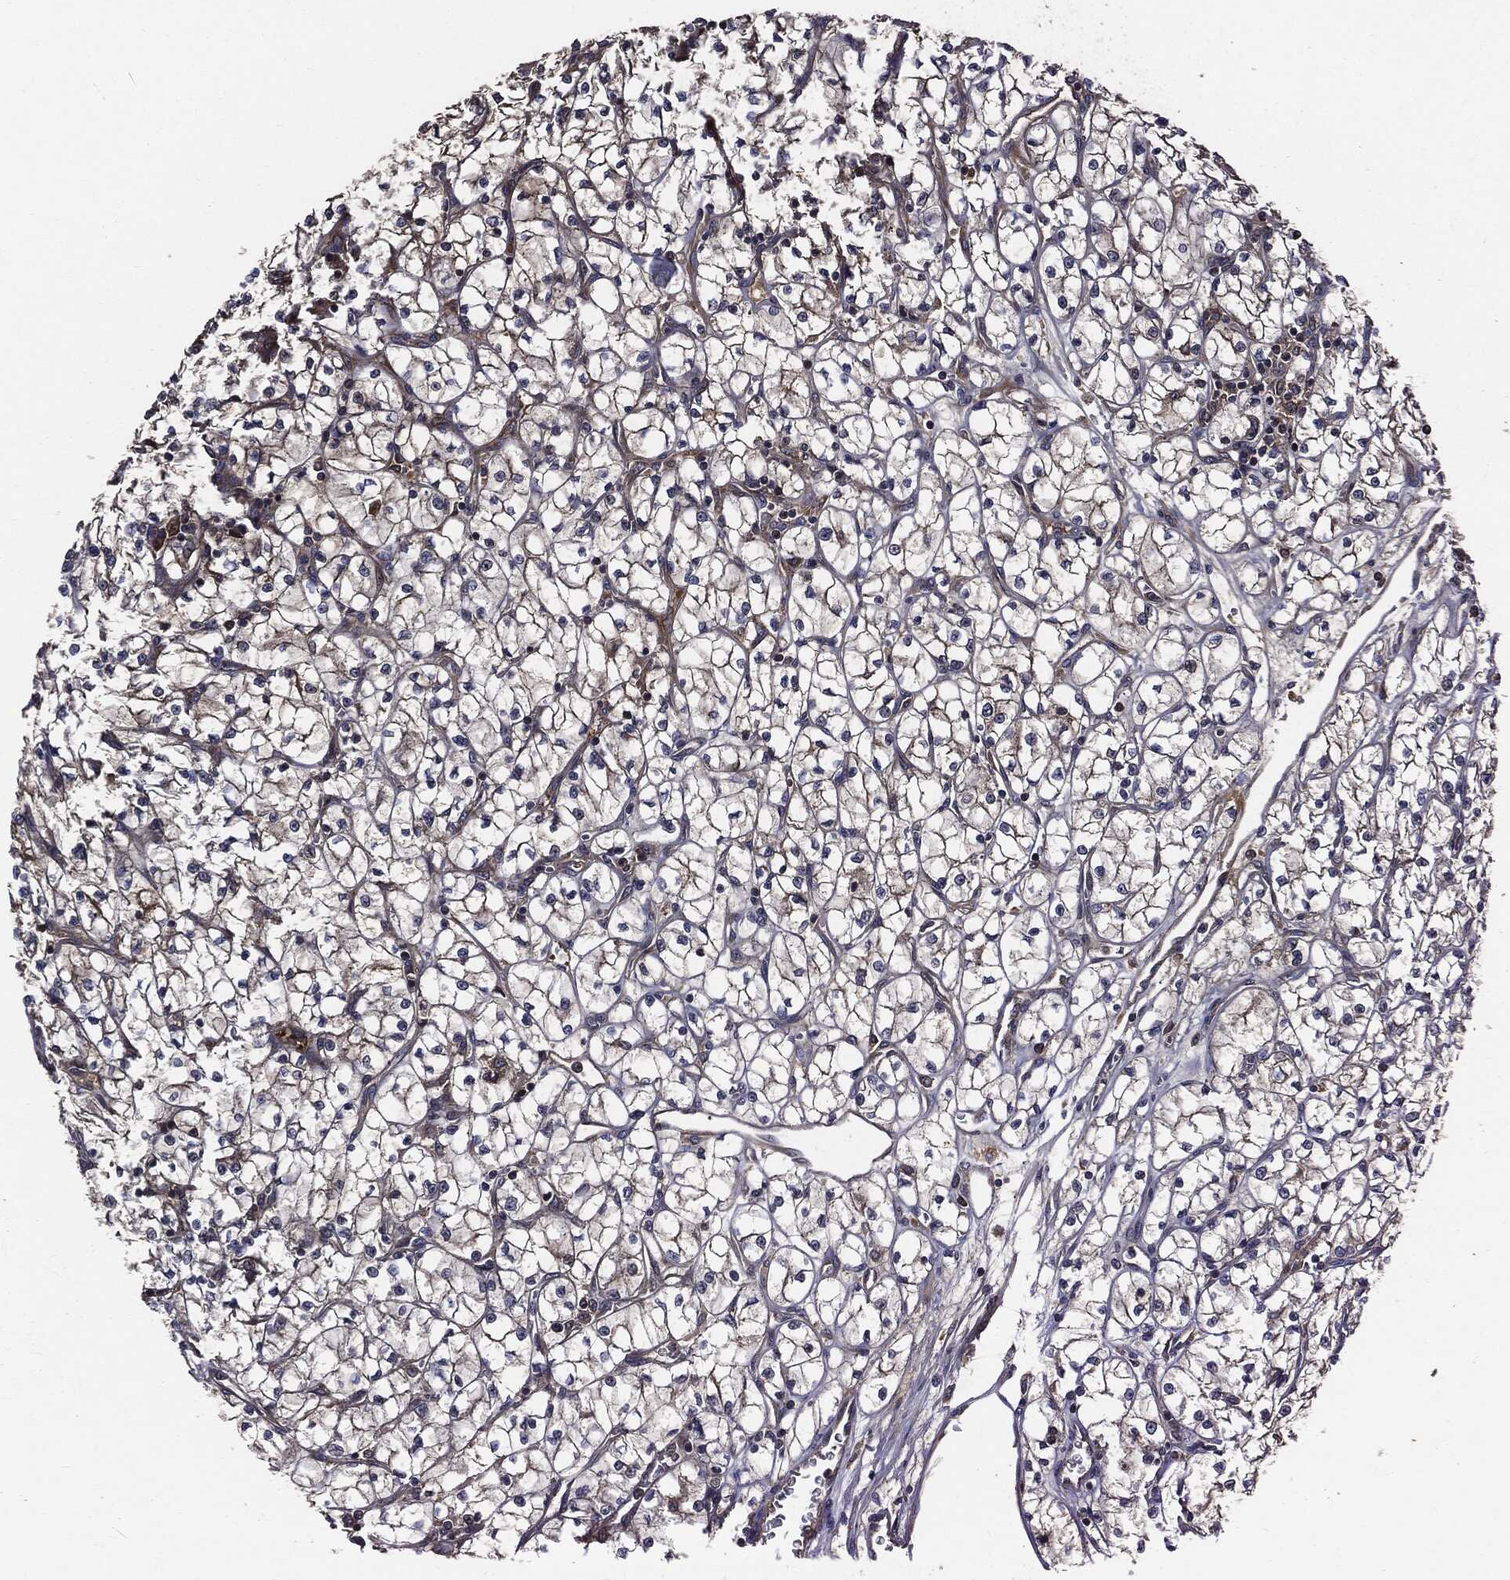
{"staining": {"intensity": "negative", "quantity": "none", "location": "none"}, "tissue": "renal cancer", "cell_type": "Tumor cells", "image_type": "cancer", "snomed": [{"axis": "morphology", "description": "Adenocarcinoma, NOS"}, {"axis": "topography", "description": "Kidney"}], "caption": "Immunohistochemistry (IHC) of human renal cancer demonstrates no expression in tumor cells. (DAB (3,3'-diaminobenzidine) immunohistochemistry (IHC), high magnification).", "gene": "HTT", "patient": {"sex": "female", "age": 64}}